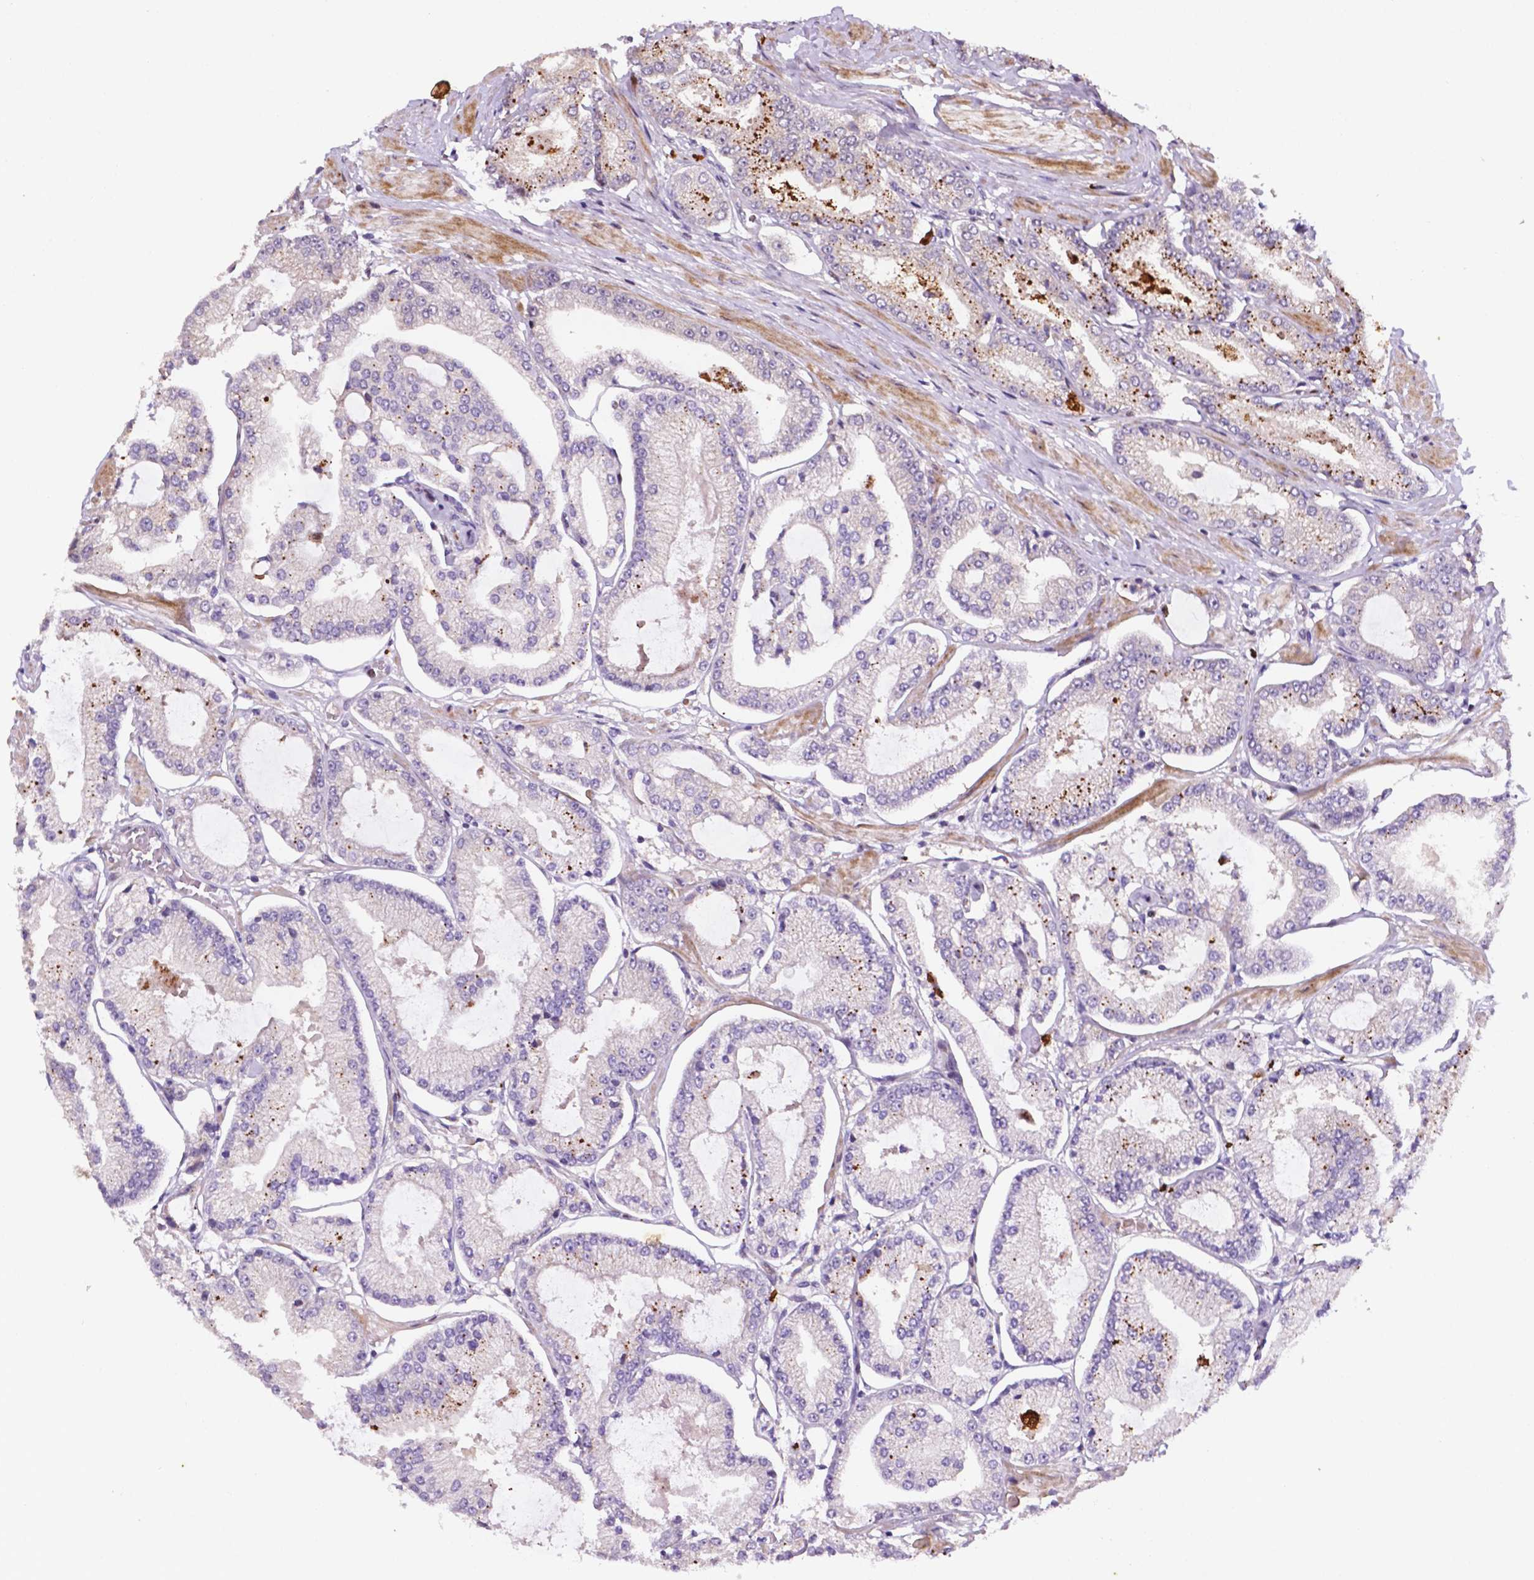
{"staining": {"intensity": "negative", "quantity": "none", "location": "none"}, "tissue": "prostate cancer", "cell_type": "Tumor cells", "image_type": "cancer", "snomed": [{"axis": "morphology", "description": "Adenocarcinoma, Low grade"}, {"axis": "topography", "description": "Prostate"}], "caption": "High power microscopy histopathology image of an immunohistochemistry histopathology image of prostate cancer (adenocarcinoma (low-grade)), revealing no significant staining in tumor cells.", "gene": "TM4SF20", "patient": {"sex": "male", "age": 55}}